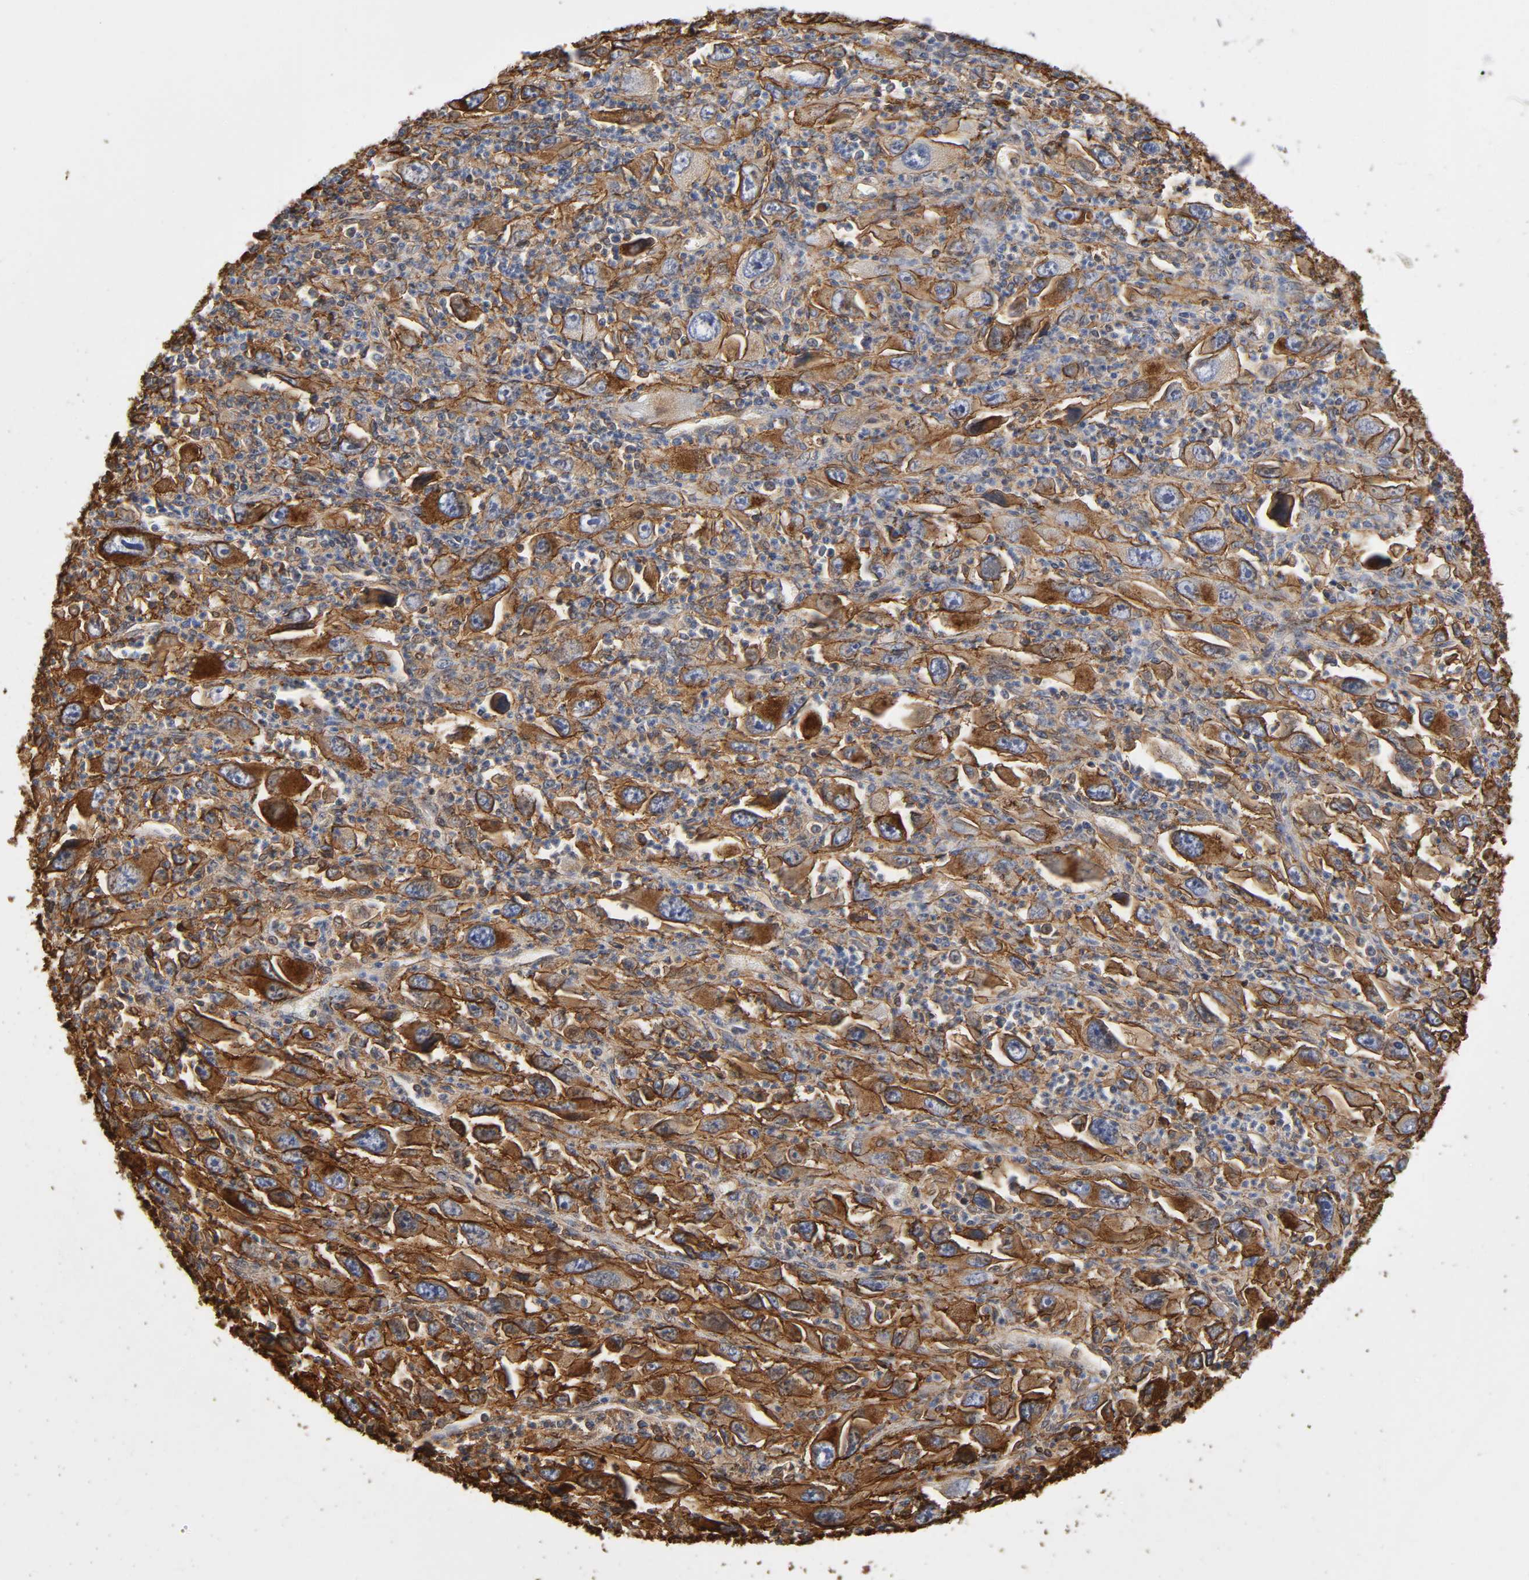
{"staining": {"intensity": "moderate", "quantity": ">75%", "location": "cytoplasmic/membranous"}, "tissue": "melanoma", "cell_type": "Tumor cells", "image_type": "cancer", "snomed": [{"axis": "morphology", "description": "Malignant melanoma, Metastatic site"}, {"axis": "topography", "description": "Skin"}], "caption": "There is medium levels of moderate cytoplasmic/membranous staining in tumor cells of melanoma, as demonstrated by immunohistochemical staining (brown color).", "gene": "ANXA2", "patient": {"sex": "female", "age": 56}}